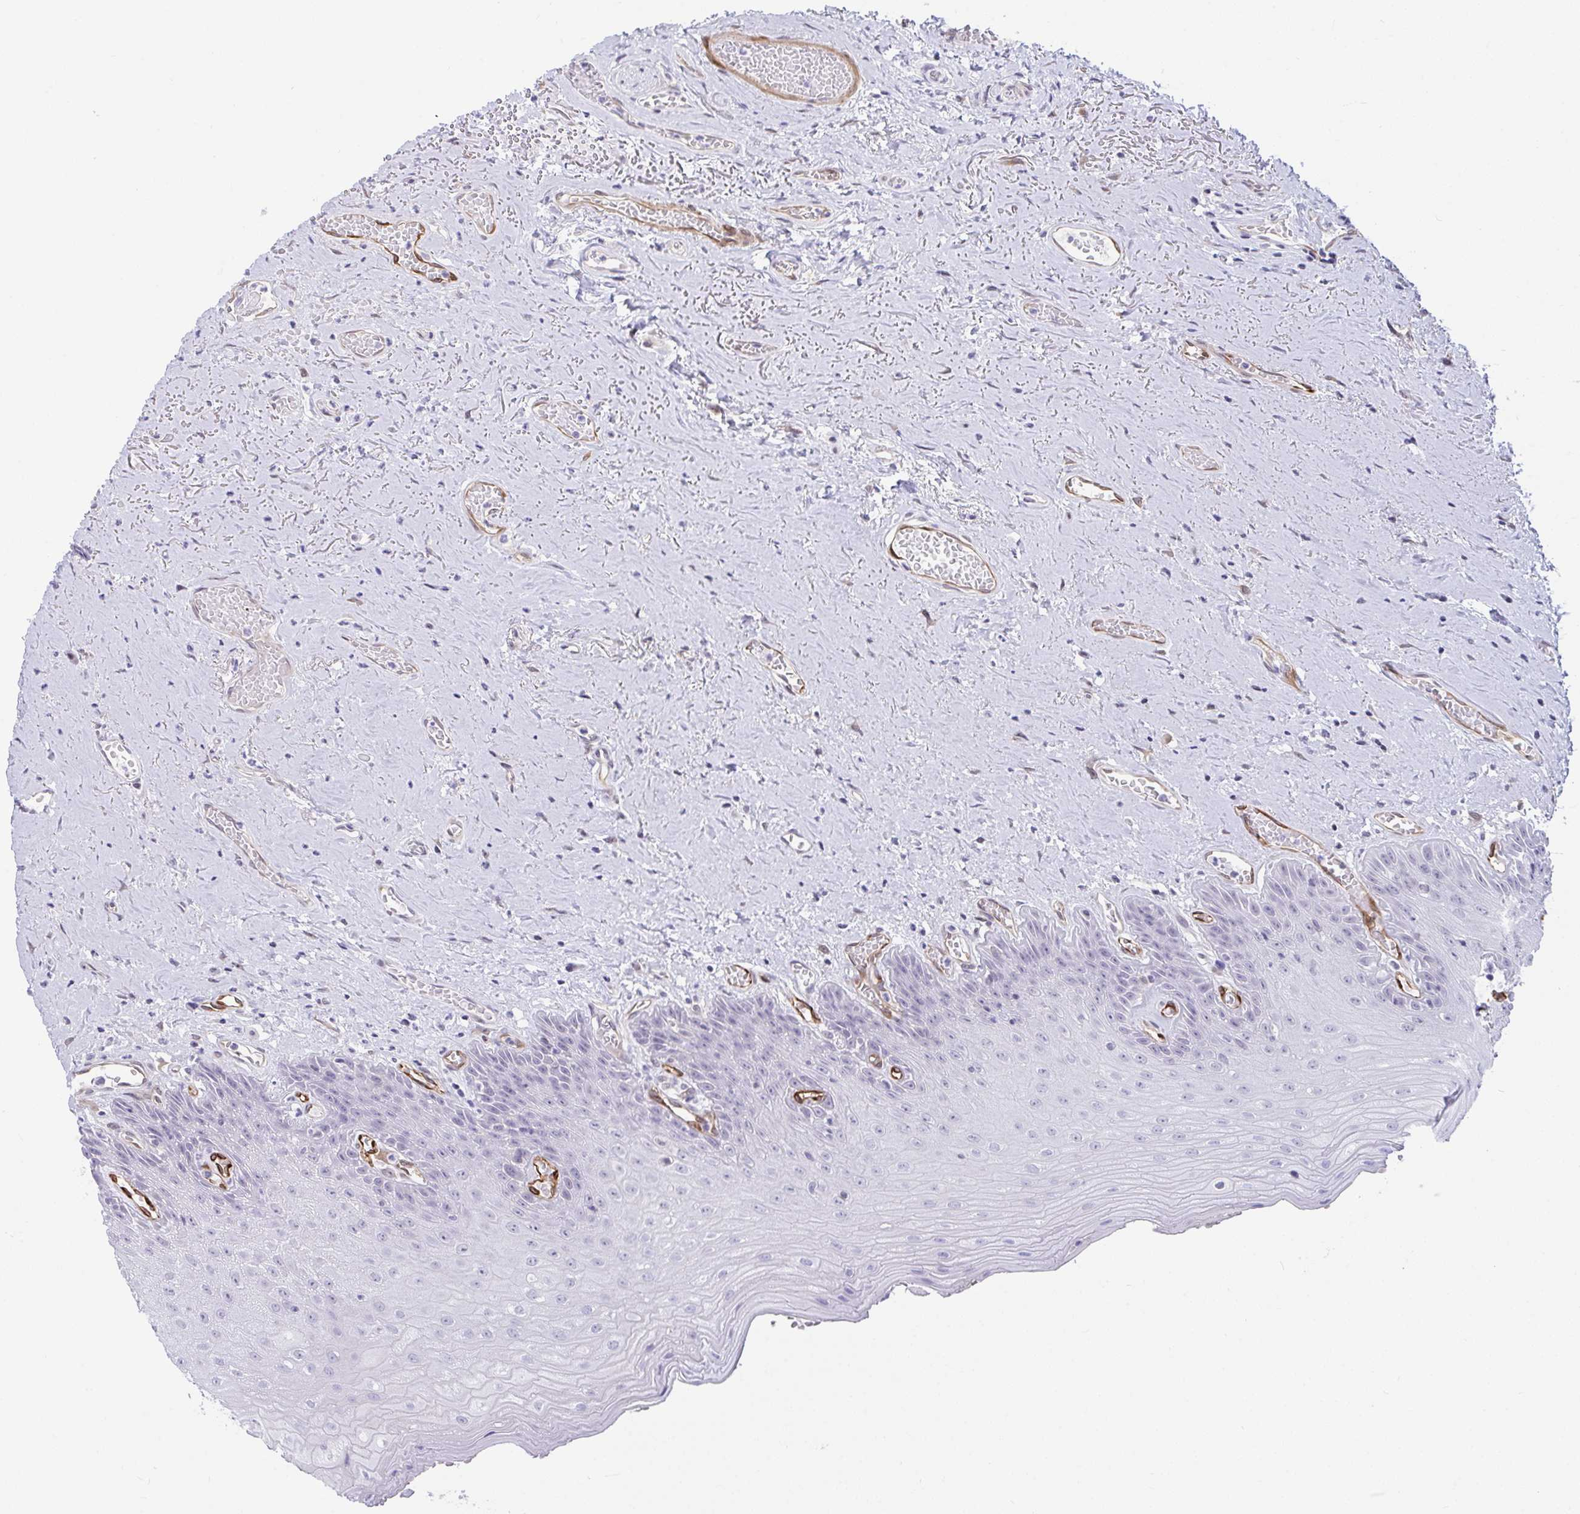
{"staining": {"intensity": "negative", "quantity": "none", "location": "none"}, "tissue": "oral mucosa", "cell_type": "Squamous epithelial cells", "image_type": "normal", "snomed": [{"axis": "morphology", "description": "Normal tissue, NOS"}, {"axis": "morphology", "description": "Squamous cell carcinoma, NOS"}, {"axis": "topography", "description": "Oral tissue"}, {"axis": "topography", "description": "Peripheral nerve tissue"}, {"axis": "topography", "description": "Head-Neck"}], "caption": "An immunohistochemistry (IHC) photomicrograph of benign oral mucosa is shown. There is no staining in squamous epithelial cells of oral mucosa. (Stains: DAB (3,3'-diaminobenzidine) IHC with hematoxylin counter stain, Microscopy: brightfield microscopy at high magnification).", "gene": "EML1", "patient": {"sex": "female", "age": 59}}